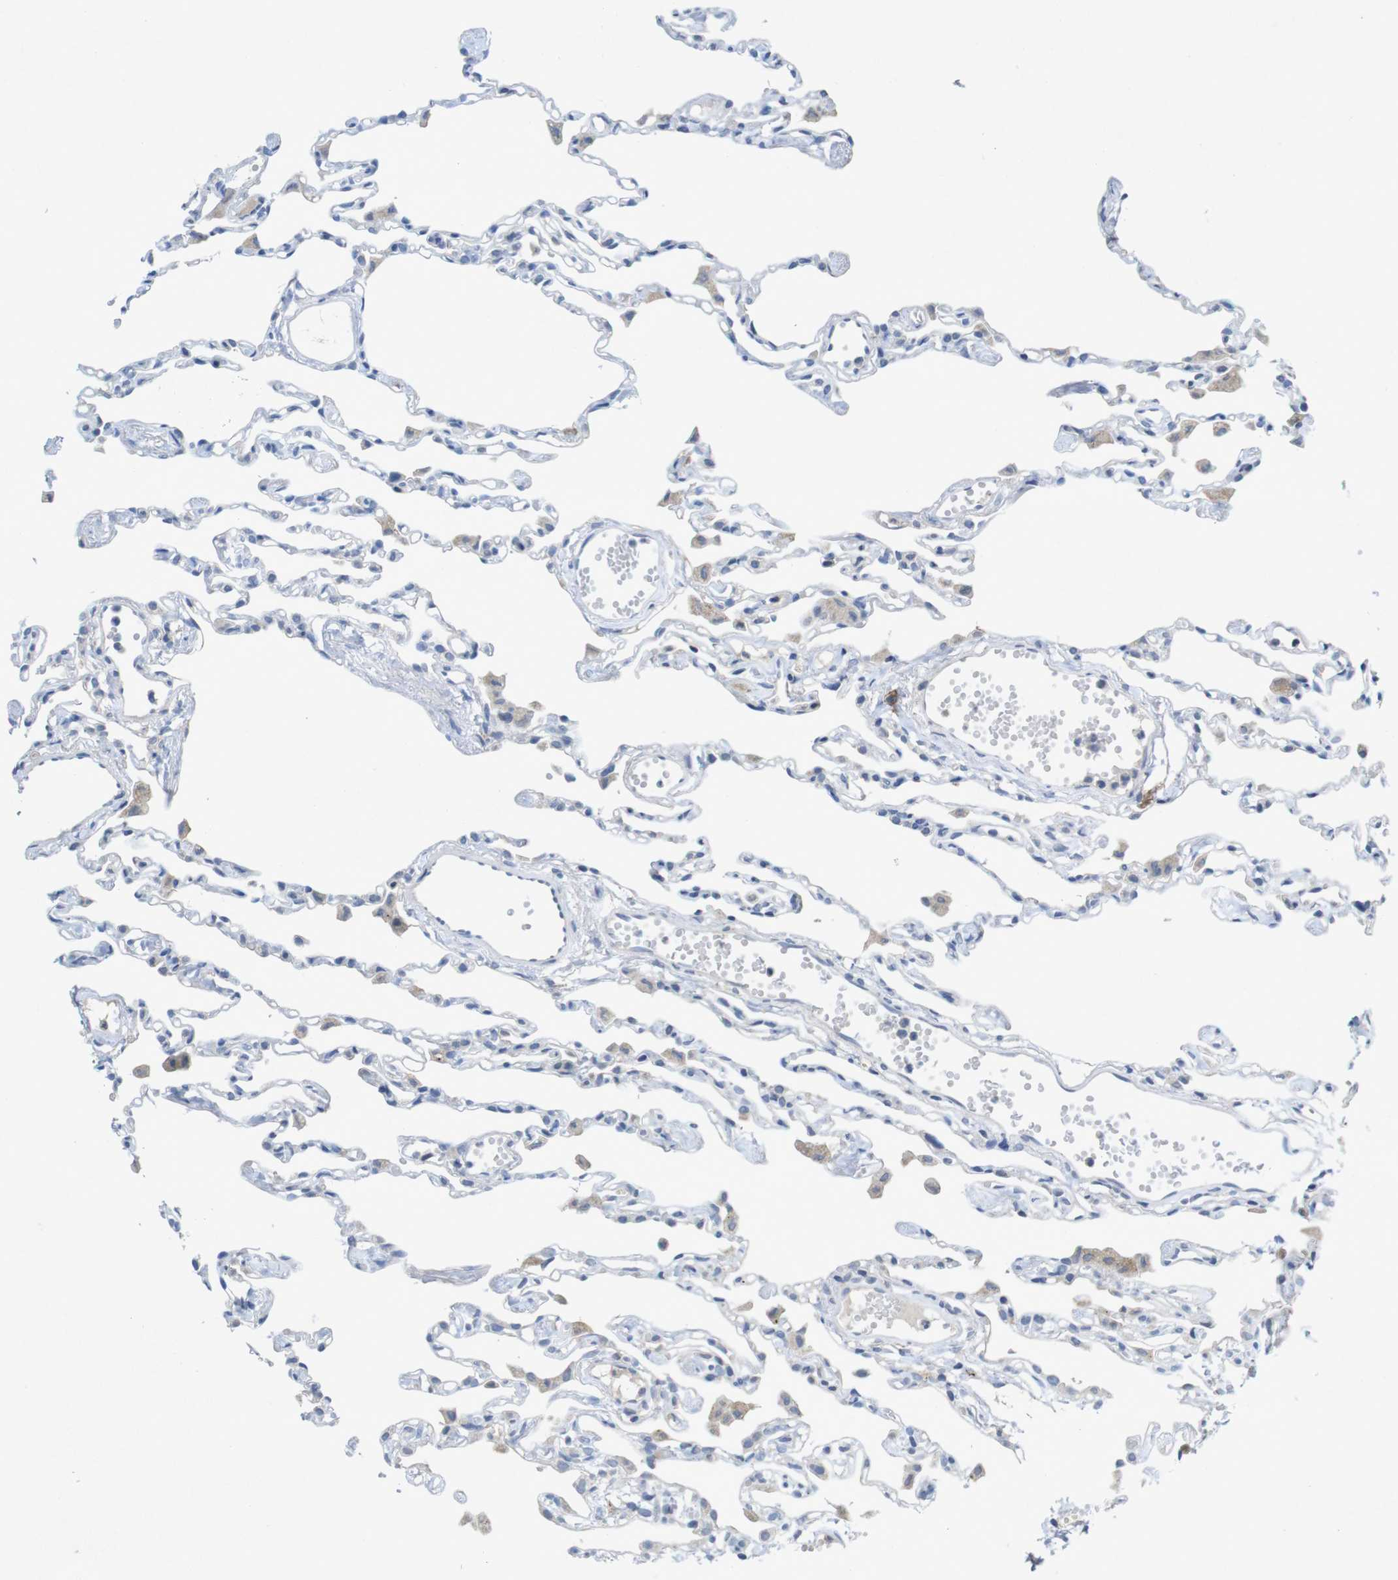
{"staining": {"intensity": "negative", "quantity": "none", "location": "none"}, "tissue": "lung", "cell_type": "Alveolar cells", "image_type": "normal", "snomed": [{"axis": "morphology", "description": "Normal tissue, NOS"}, {"axis": "topography", "description": "Lung"}], "caption": "IHC image of unremarkable human lung stained for a protein (brown), which shows no expression in alveolar cells. Brightfield microscopy of immunohistochemistry stained with DAB (3,3'-diaminobenzidine) (brown) and hematoxylin (blue), captured at high magnification.", "gene": "SLAMF7", "patient": {"sex": "female", "age": 49}}